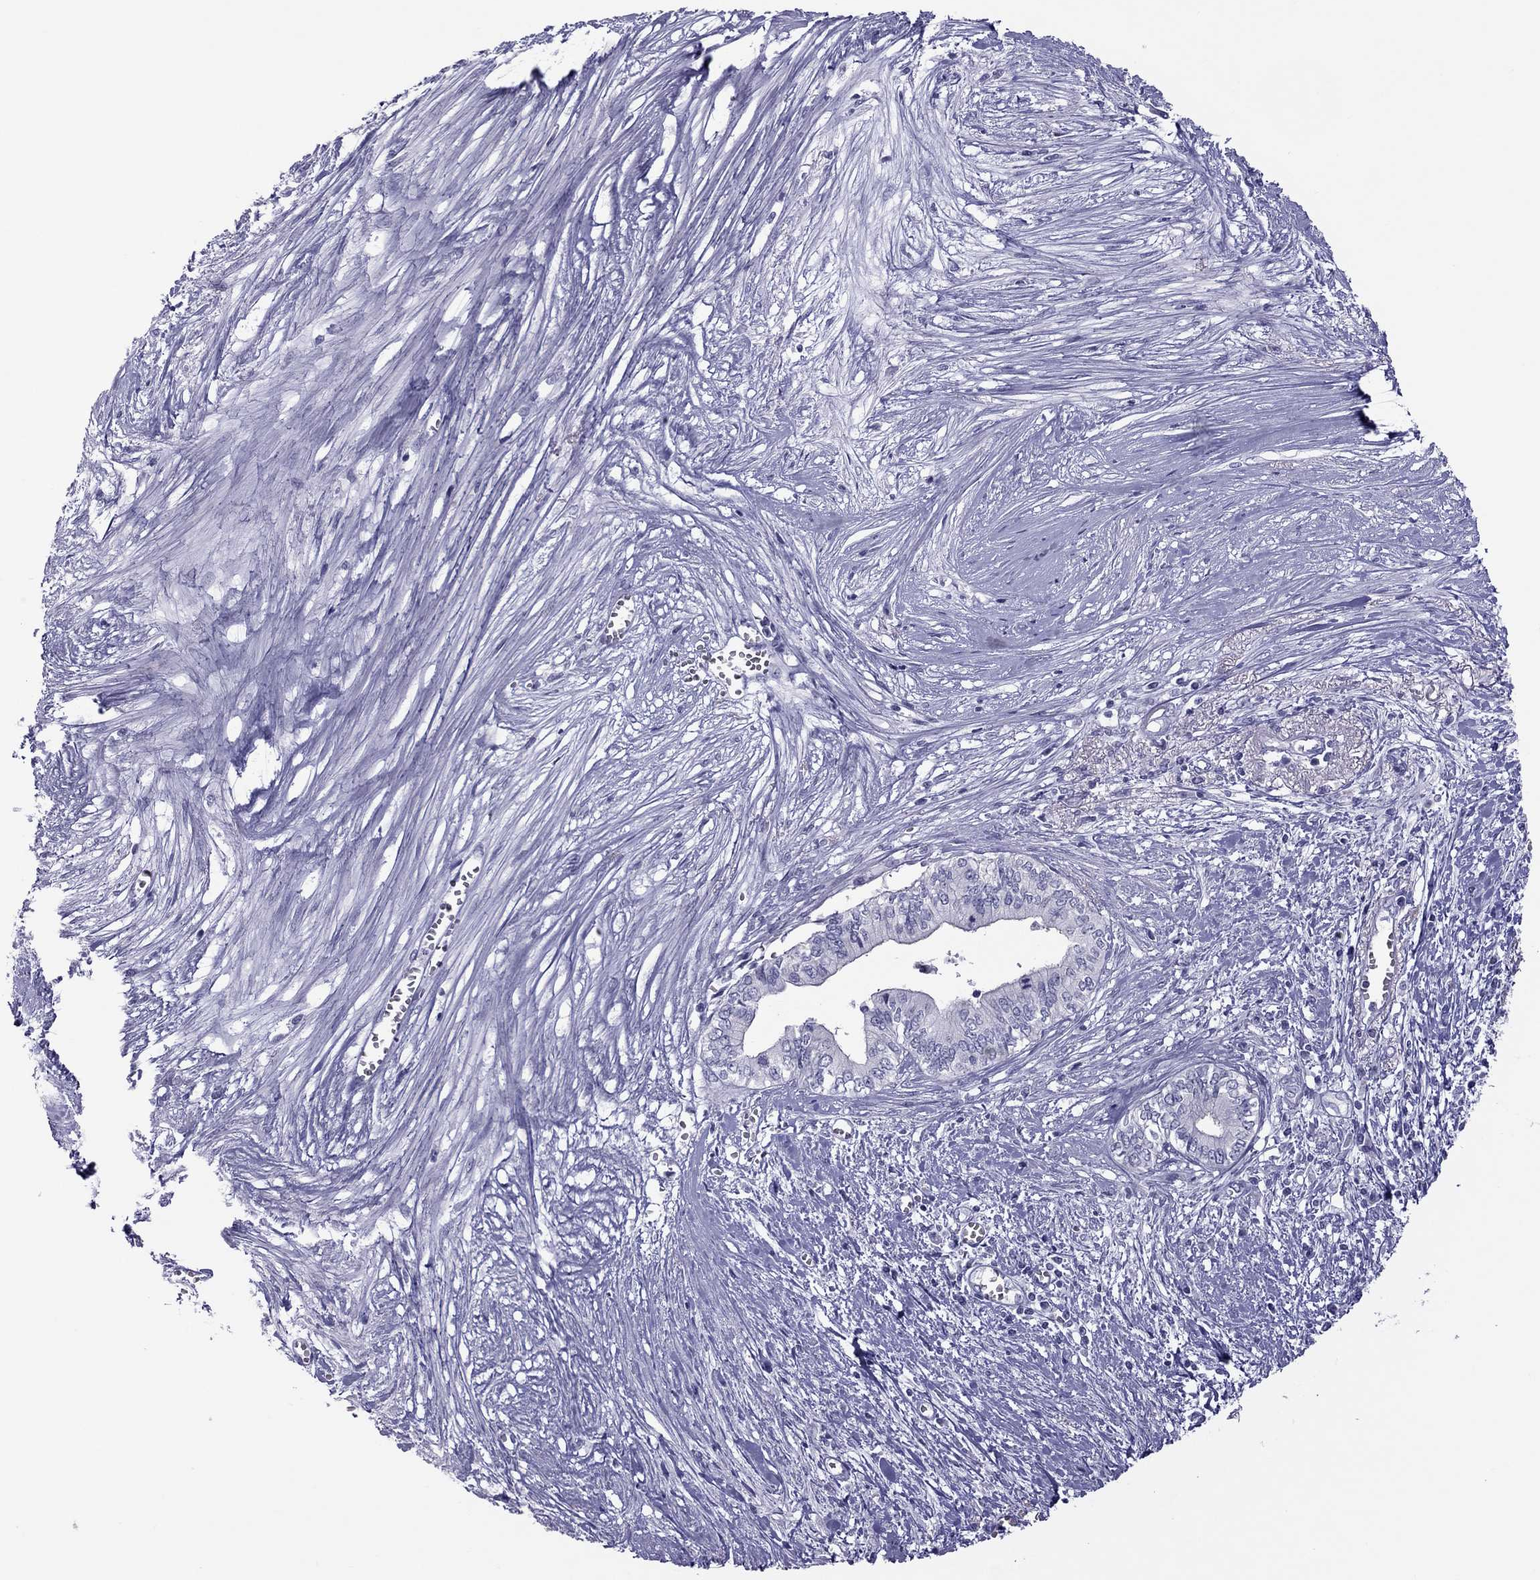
{"staining": {"intensity": "negative", "quantity": "none", "location": "none"}, "tissue": "pancreatic cancer", "cell_type": "Tumor cells", "image_type": "cancer", "snomed": [{"axis": "morphology", "description": "Adenocarcinoma, NOS"}, {"axis": "topography", "description": "Pancreas"}], "caption": "A high-resolution micrograph shows IHC staining of pancreatic cancer (adenocarcinoma), which displays no significant expression in tumor cells.", "gene": "TEX14", "patient": {"sex": "female", "age": 61}}